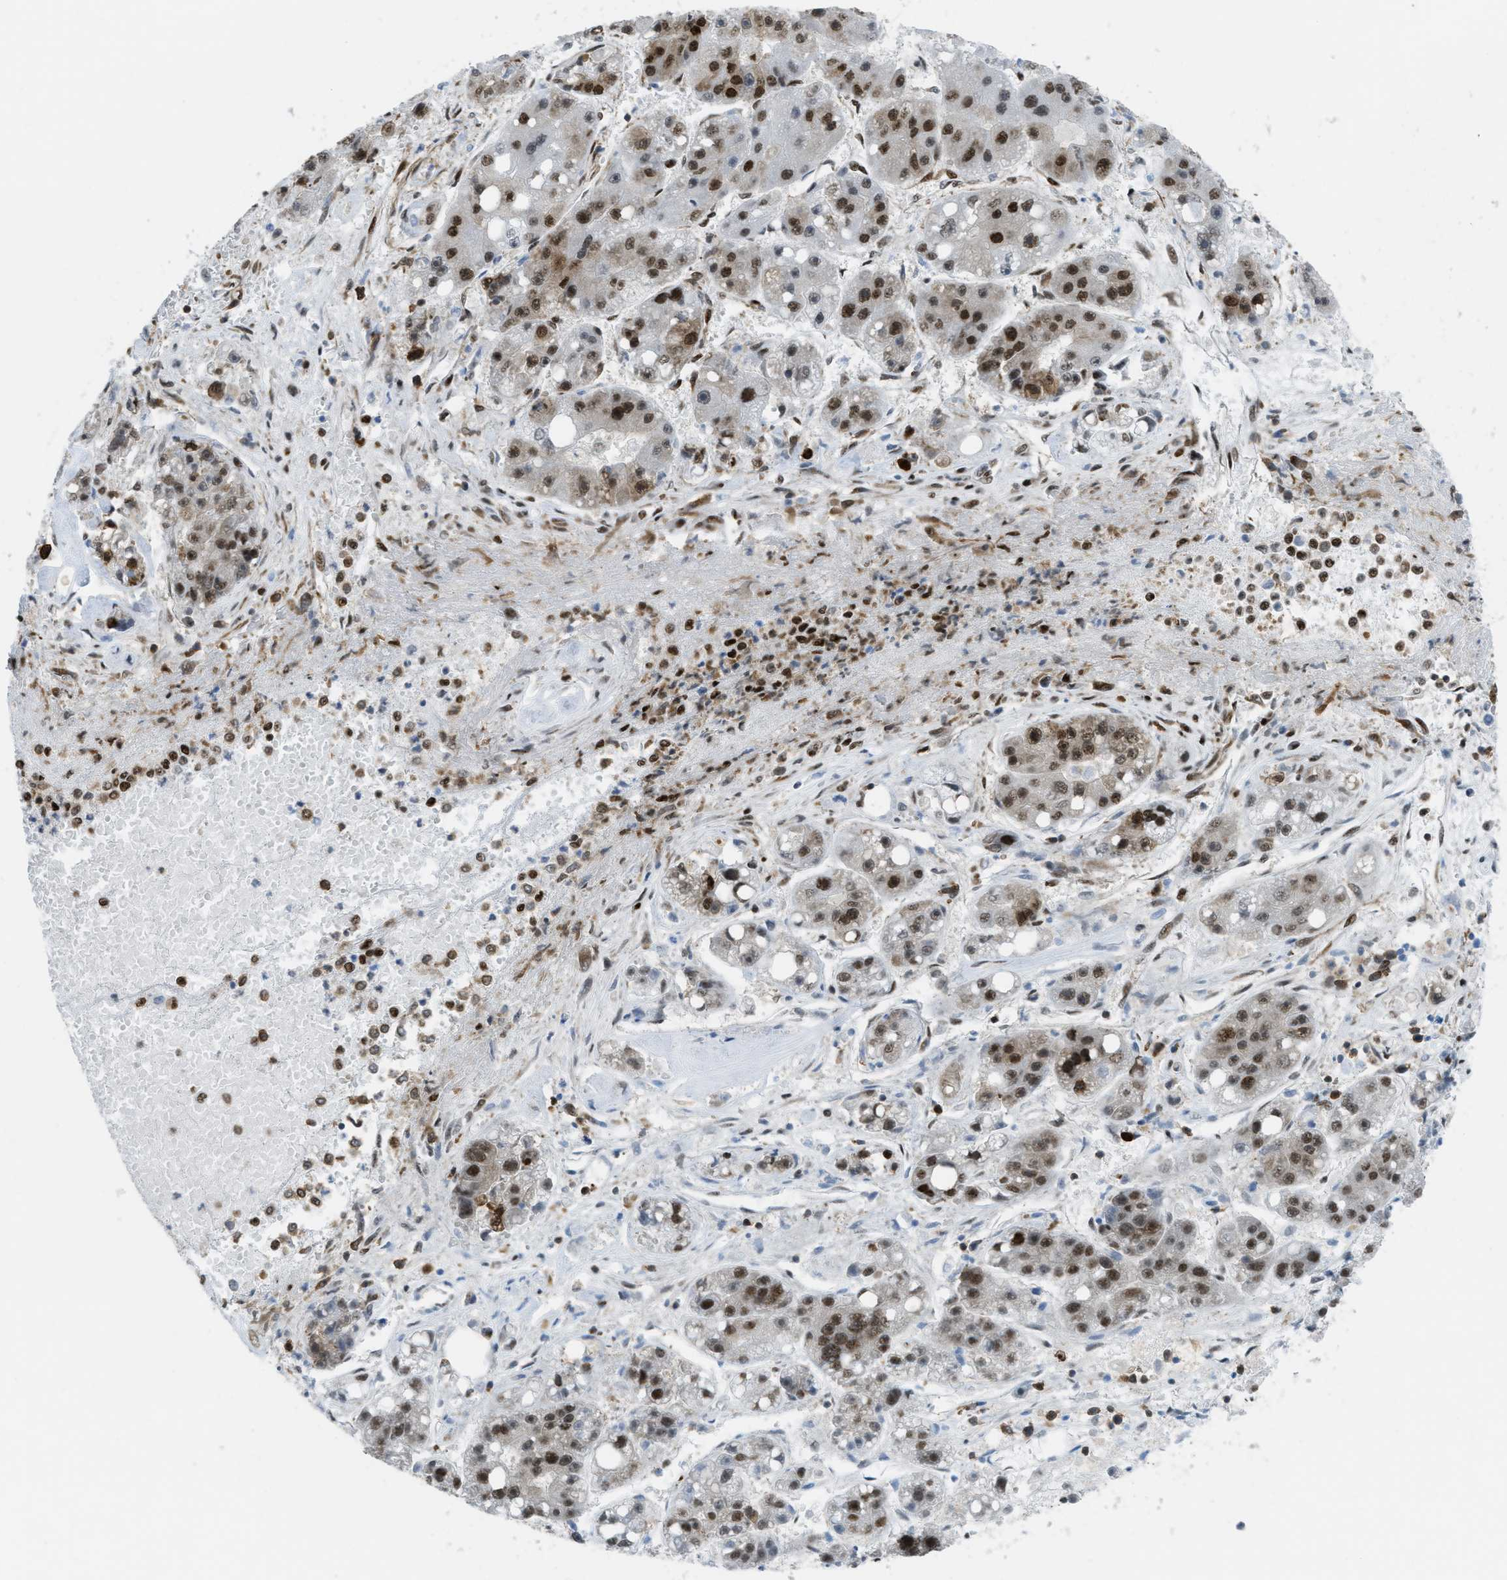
{"staining": {"intensity": "strong", "quantity": ">75%", "location": "nuclear"}, "tissue": "liver cancer", "cell_type": "Tumor cells", "image_type": "cancer", "snomed": [{"axis": "morphology", "description": "Carcinoma, Hepatocellular, NOS"}, {"axis": "topography", "description": "Liver"}], "caption": "Immunohistochemical staining of human hepatocellular carcinoma (liver) exhibits strong nuclear protein expression in approximately >75% of tumor cells. The protein is shown in brown color, while the nuclei are stained blue.", "gene": "ZNF207", "patient": {"sex": "female", "age": 61}}